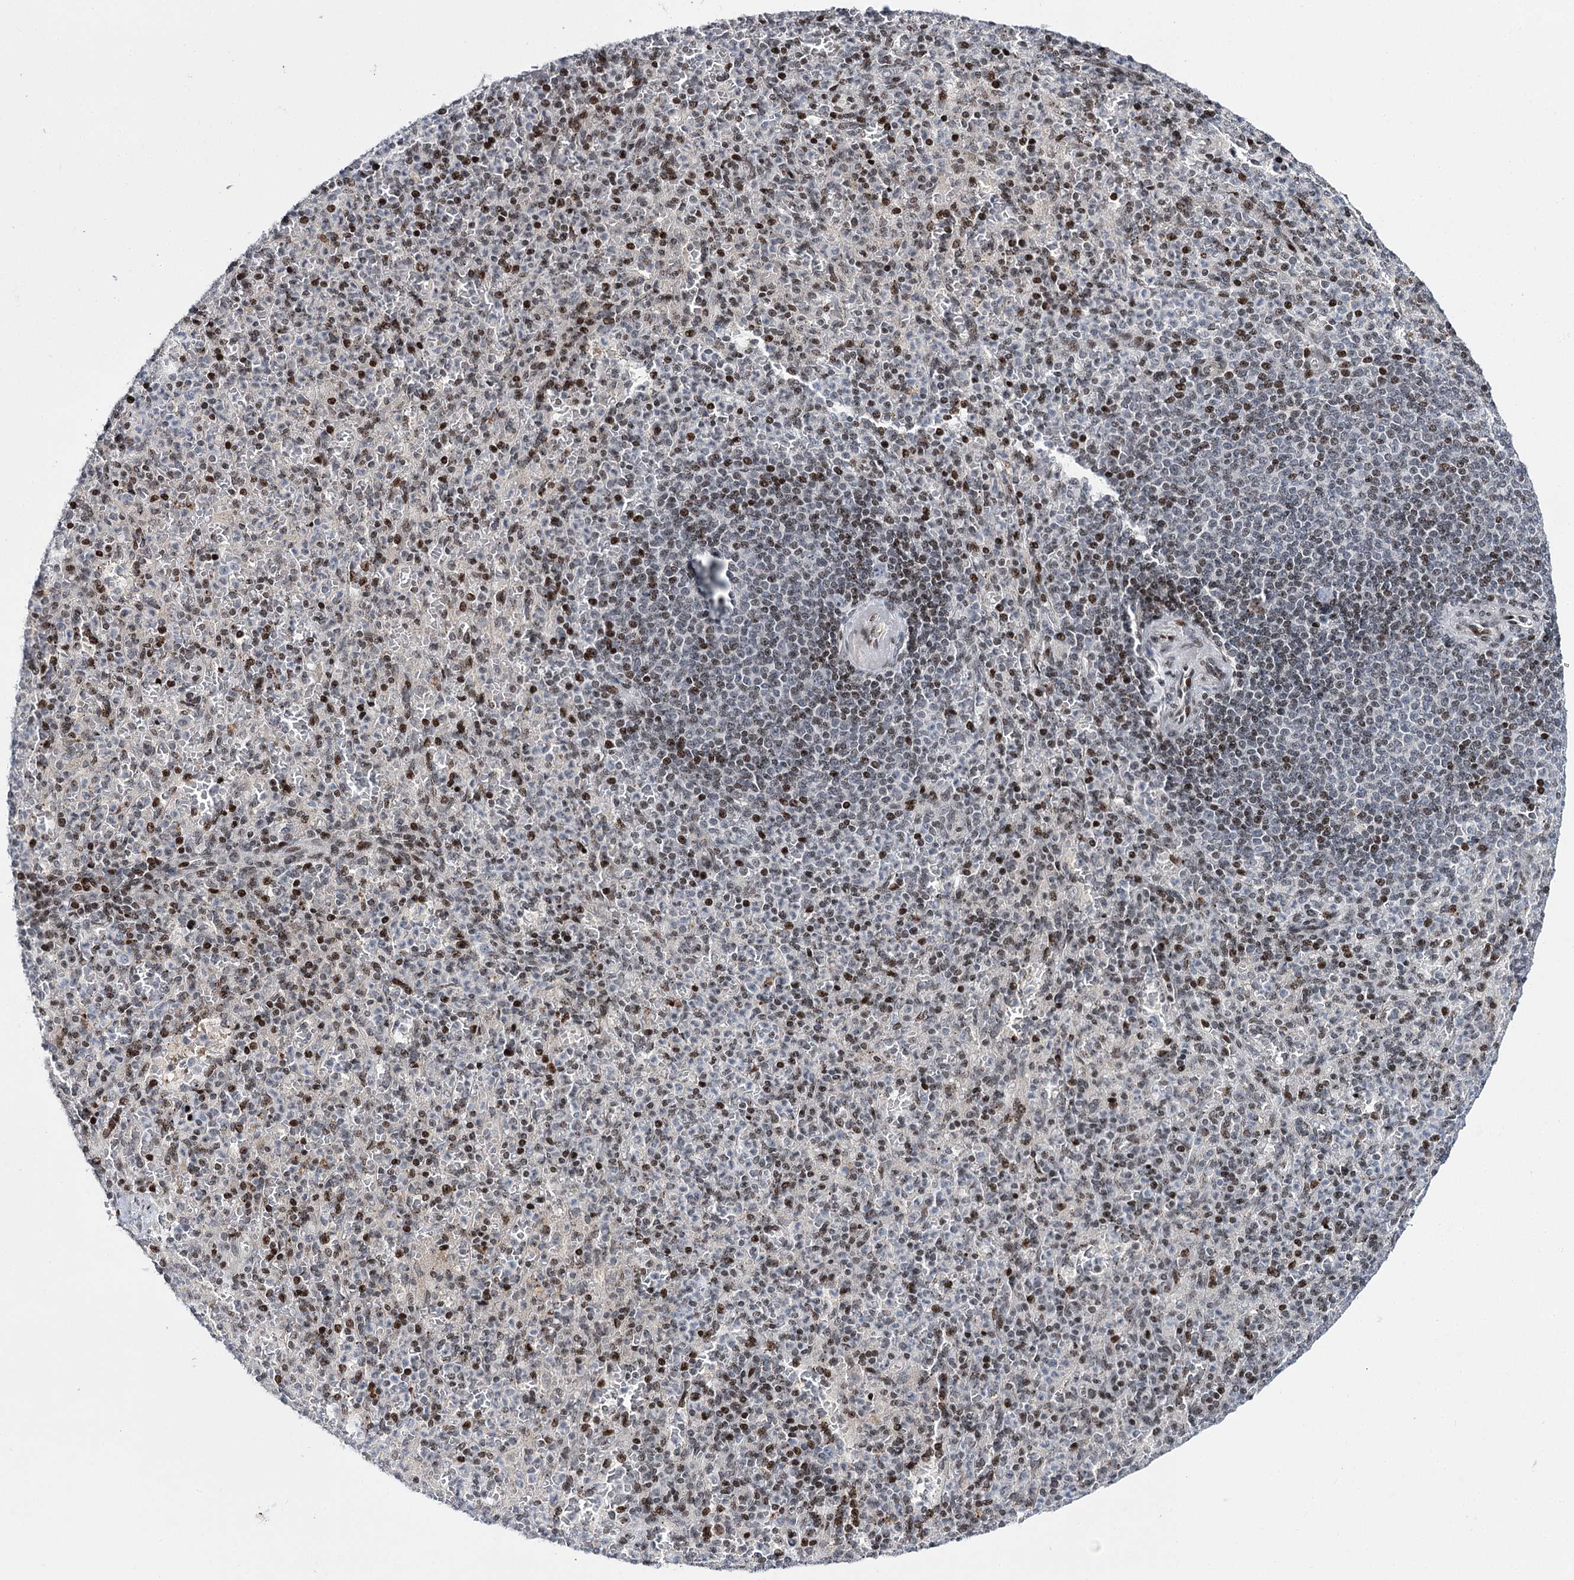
{"staining": {"intensity": "strong", "quantity": "<25%", "location": "nuclear"}, "tissue": "spleen", "cell_type": "Cells in red pulp", "image_type": "normal", "snomed": [{"axis": "morphology", "description": "Normal tissue, NOS"}, {"axis": "topography", "description": "Spleen"}], "caption": "Immunohistochemistry micrograph of unremarkable spleen: human spleen stained using IHC displays medium levels of strong protein expression localized specifically in the nuclear of cells in red pulp, appearing as a nuclear brown color.", "gene": "ITFG2", "patient": {"sex": "female", "age": 74}}